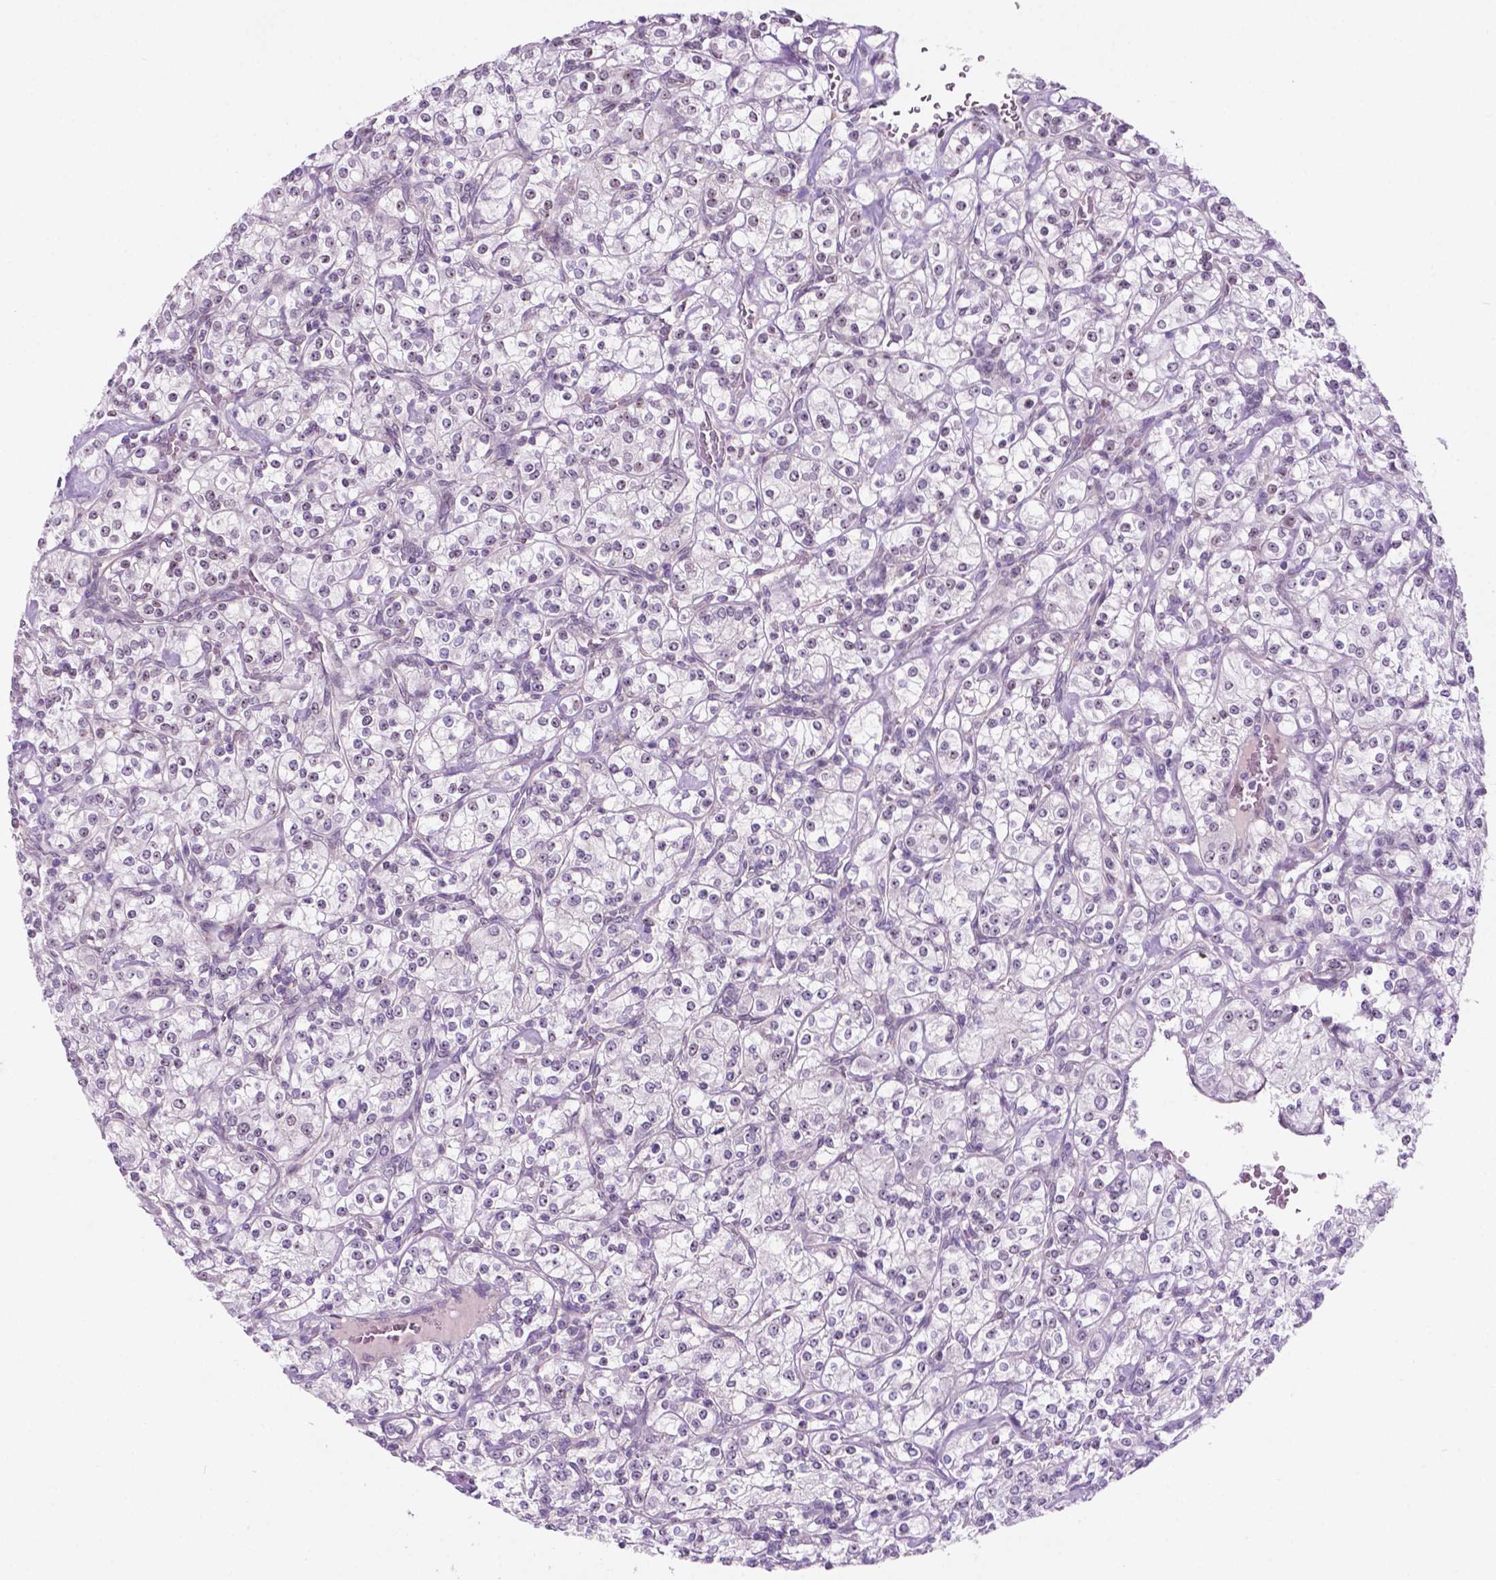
{"staining": {"intensity": "weak", "quantity": "<25%", "location": "nuclear"}, "tissue": "renal cancer", "cell_type": "Tumor cells", "image_type": "cancer", "snomed": [{"axis": "morphology", "description": "Adenocarcinoma, NOS"}, {"axis": "topography", "description": "Kidney"}], "caption": "A histopathology image of human renal cancer (adenocarcinoma) is negative for staining in tumor cells. The staining was performed using DAB (3,3'-diaminobenzidine) to visualize the protein expression in brown, while the nuclei were stained in blue with hematoxylin (Magnification: 20x).", "gene": "FAM50B", "patient": {"sex": "male", "age": 77}}